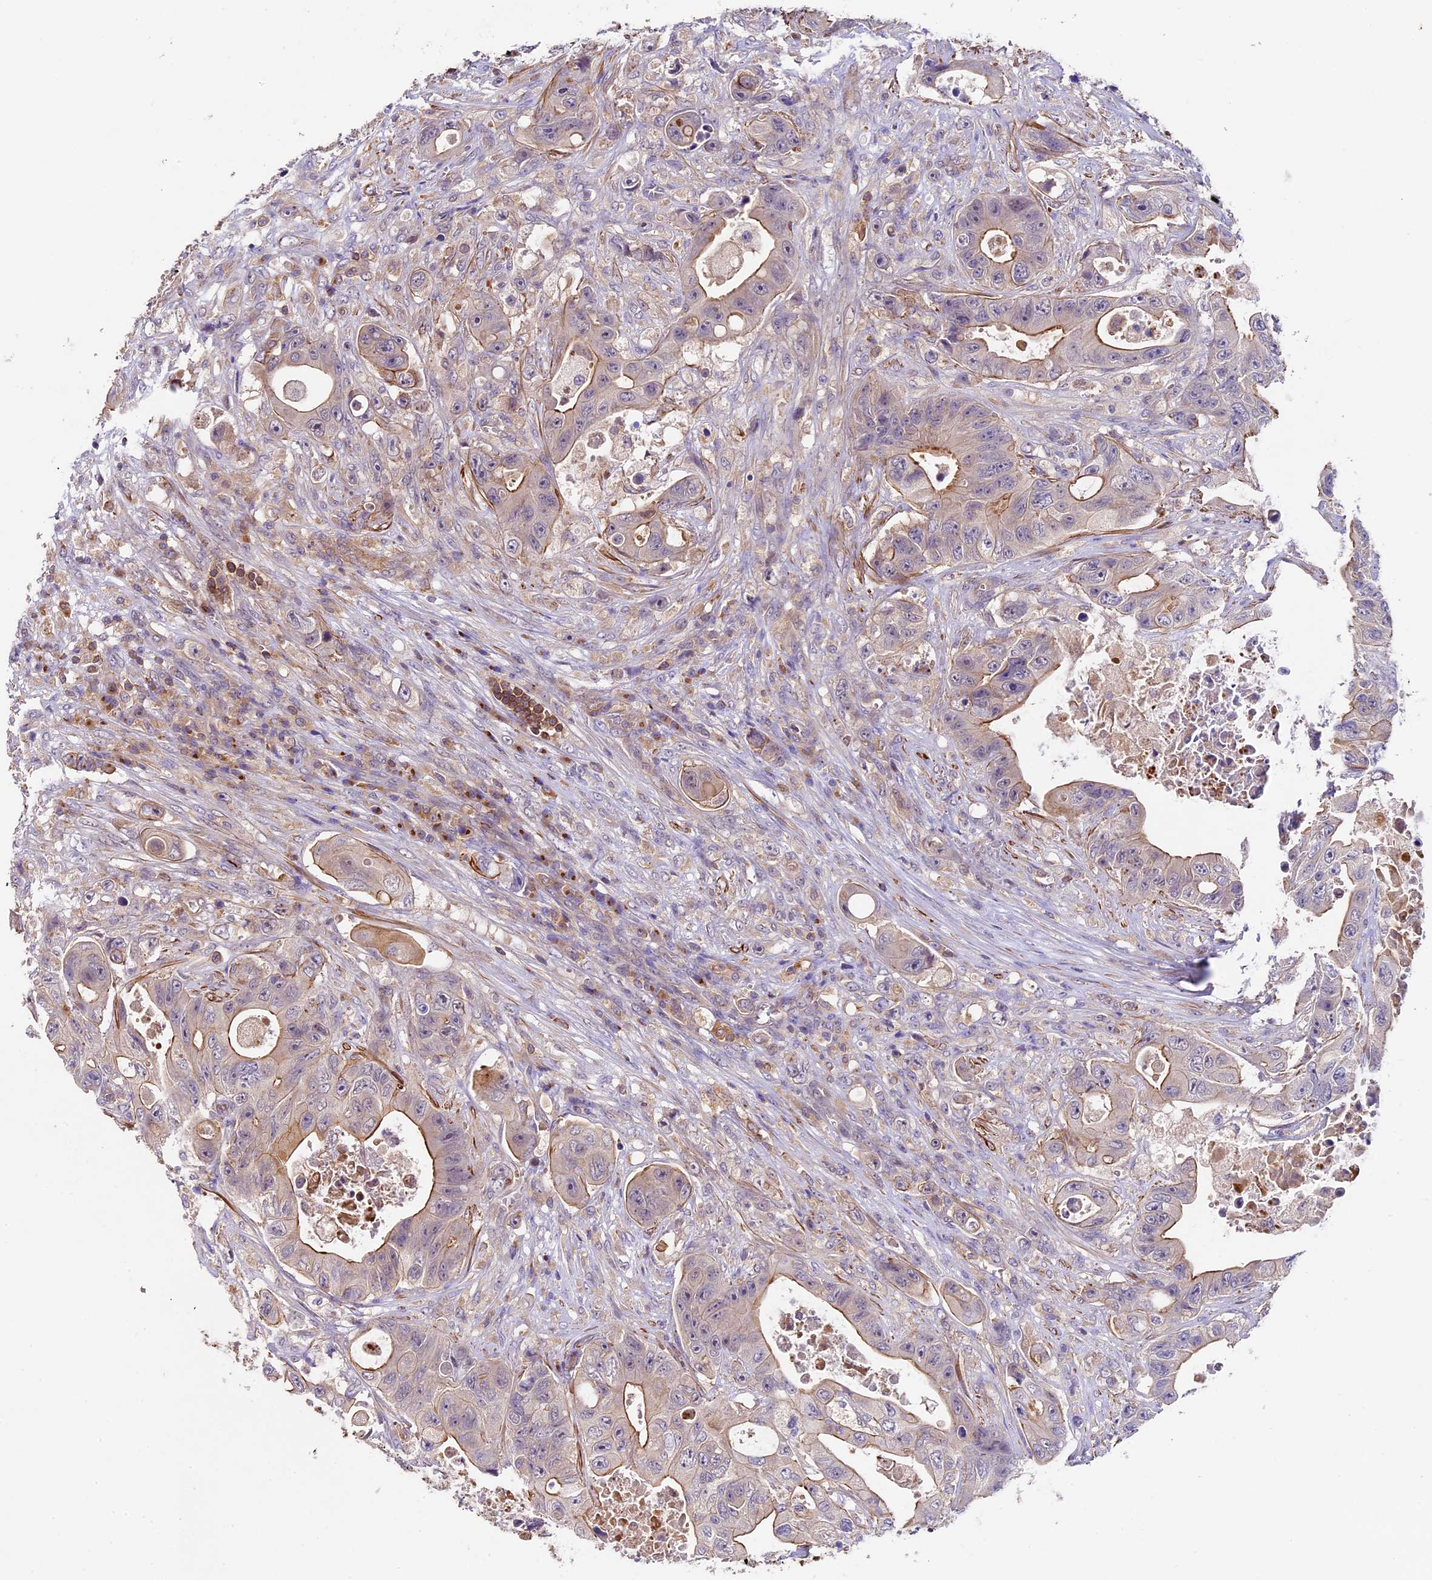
{"staining": {"intensity": "moderate", "quantity": "25%-75%", "location": "cytoplasmic/membranous"}, "tissue": "colorectal cancer", "cell_type": "Tumor cells", "image_type": "cancer", "snomed": [{"axis": "morphology", "description": "Adenocarcinoma, NOS"}, {"axis": "topography", "description": "Colon"}], "caption": "Colorectal cancer (adenocarcinoma) was stained to show a protein in brown. There is medium levels of moderate cytoplasmic/membranous expression in about 25%-75% of tumor cells.", "gene": "TBC1D1", "patient": {"sex": "female", "age": 46}}